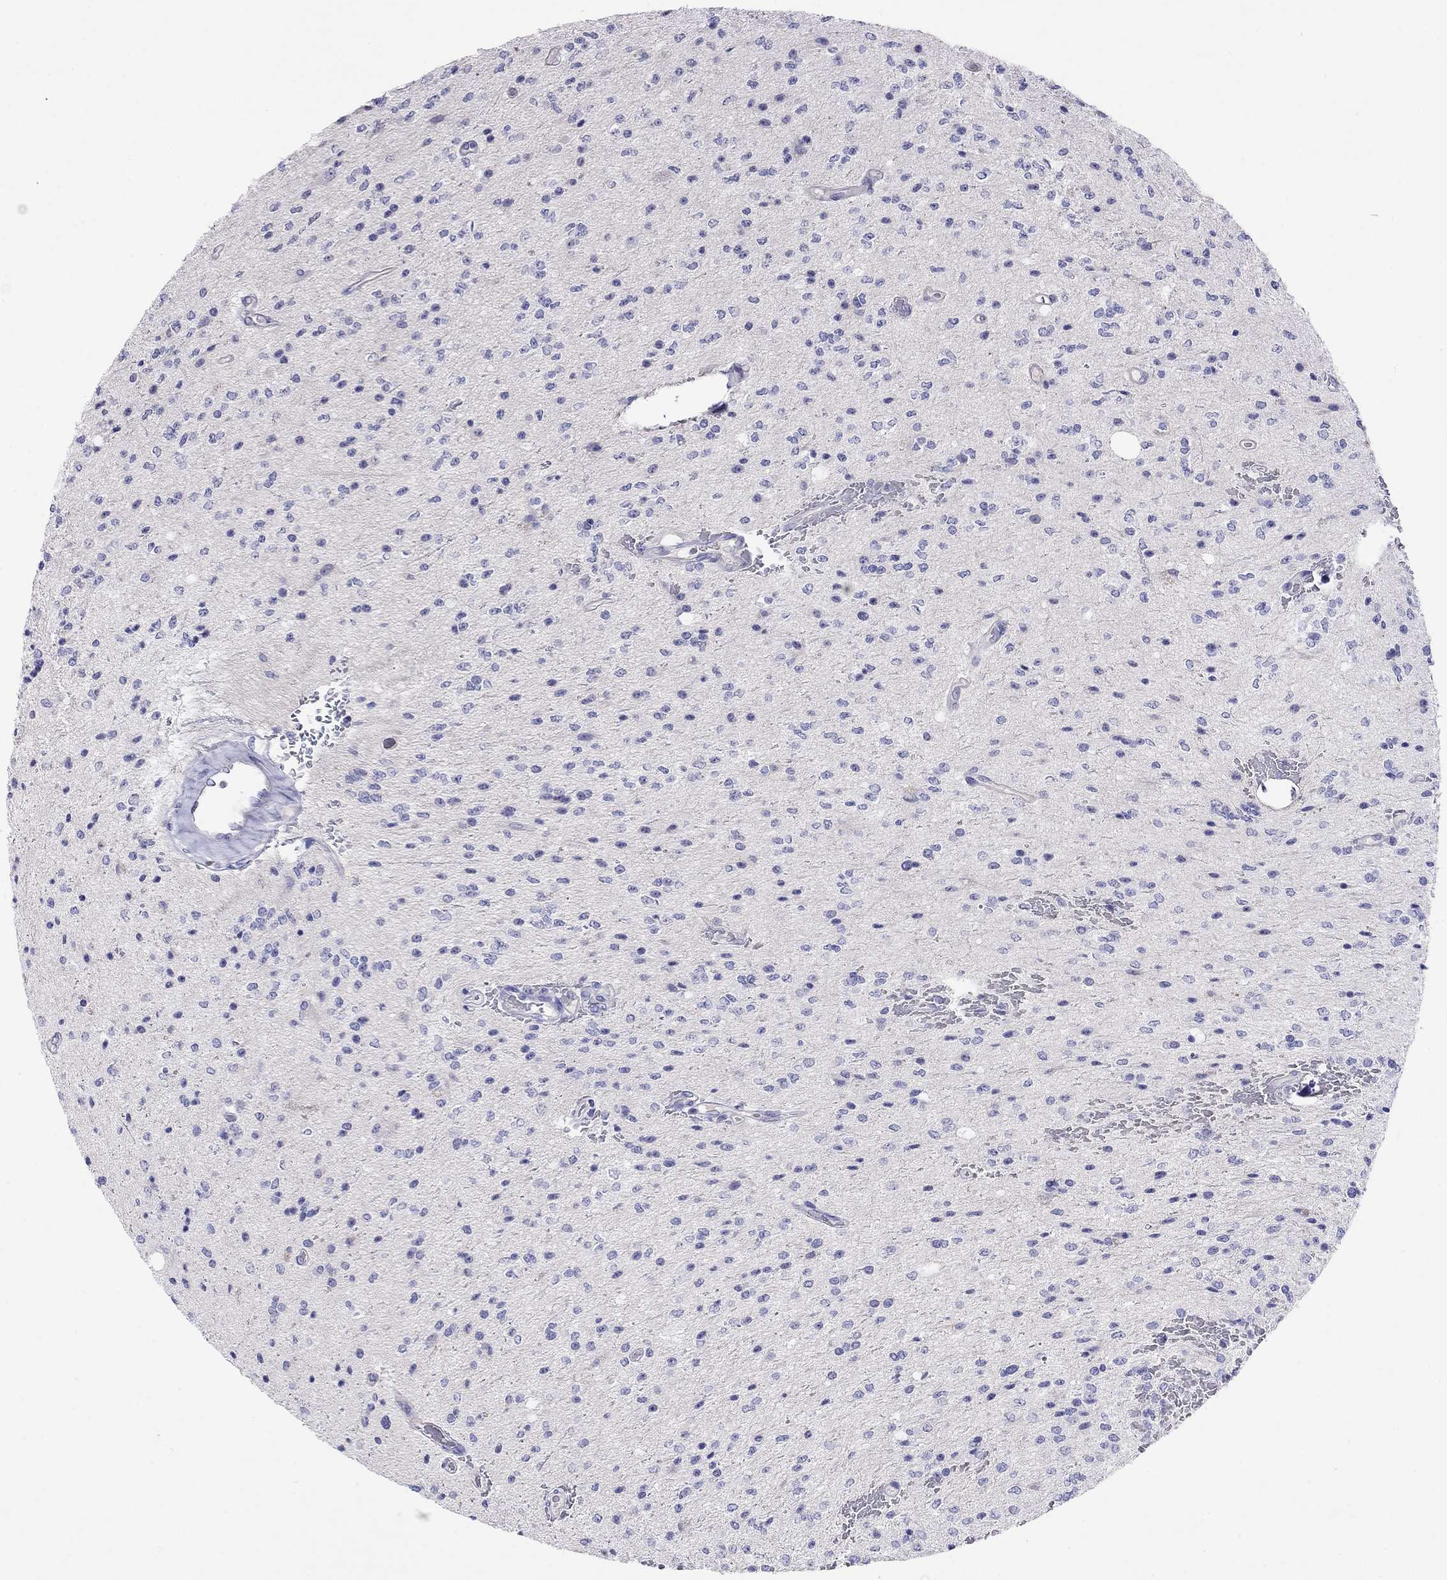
{"staining": {"intensity": "negative", "quantity": "none", "location": "none"}, "tissue": "glioma", "cell_type": "Tumor cells", "image_type": "cancer", "snomed": [{"axis": "morphology", "description": "Glioma, malignant, Low grade"}, {"axis": "topography", "description": "Brain"}], "caption": "DAB (3,3'-diaminobenzidine) immunohistochemical staining of malignant glioma (low-grade) demonstrates no significant positivity in tumor cells. The staining is performed using DAB brown chromogen with nuclei counter-stained in using hematoxylin.", "gene": "CAPNS2", "patient": {"sex": "male", "age": 67}}